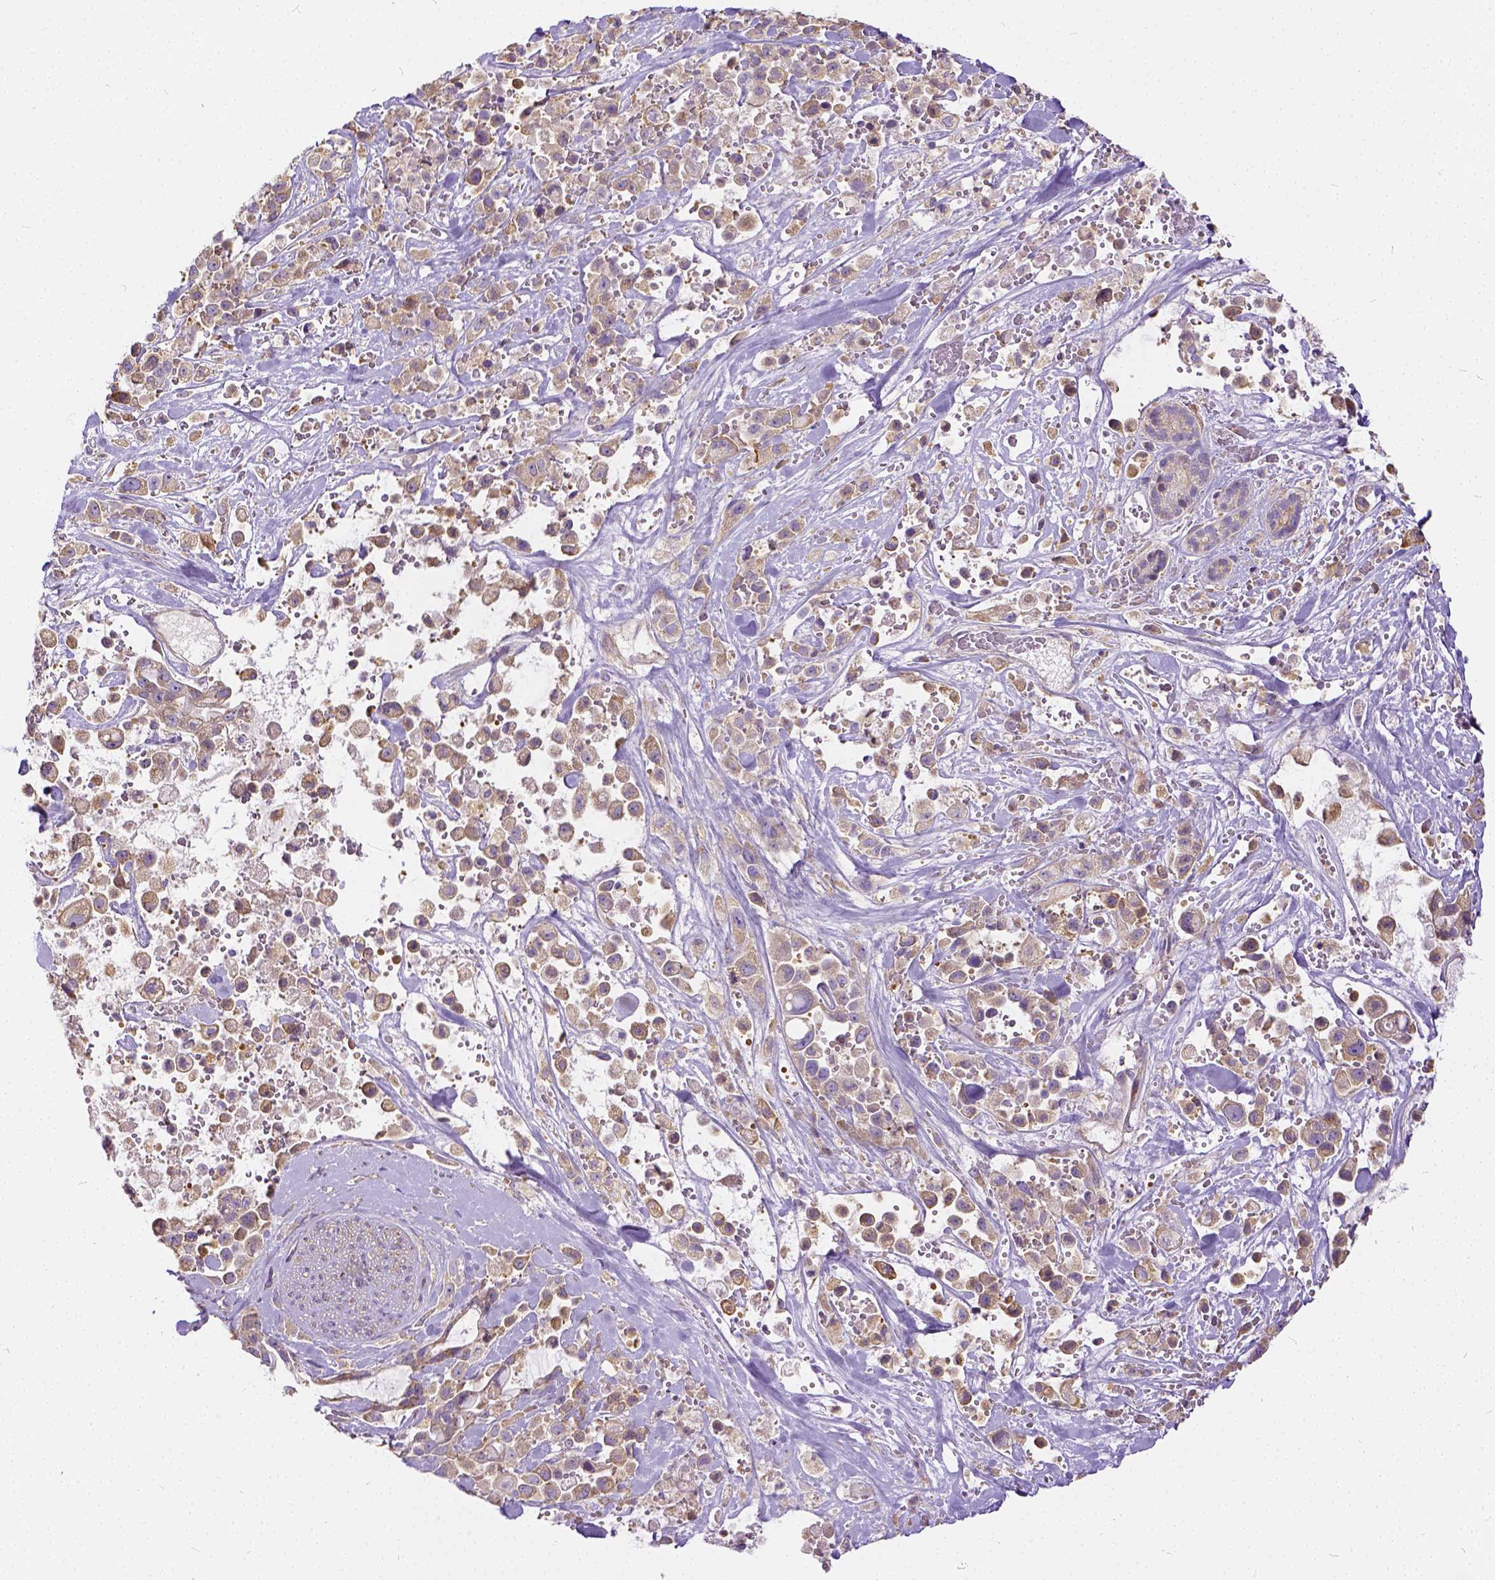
{"staining": {"intensity": "weak", "quantity": ">75%", "location": "cytoplasmic/membranous"}, "tissue": "pancreatic cancer", "cell_type": "Tumor cells", "image_type": "cancer", "snomed": [{"axis": "morphology", "description": "Adenocarcinoma, NOS"}, {"axis": "topography", "description": "Pancreas"}], "caption": "This is an image of immunohistochemistry (IHC) staining of adenocarcinoma (pancreatic), which shows weak positivity in the cytoplasmic/membranous of tumor cells.", "gene": "CADM4", "patient": {"sex": "male", "age": 44}}